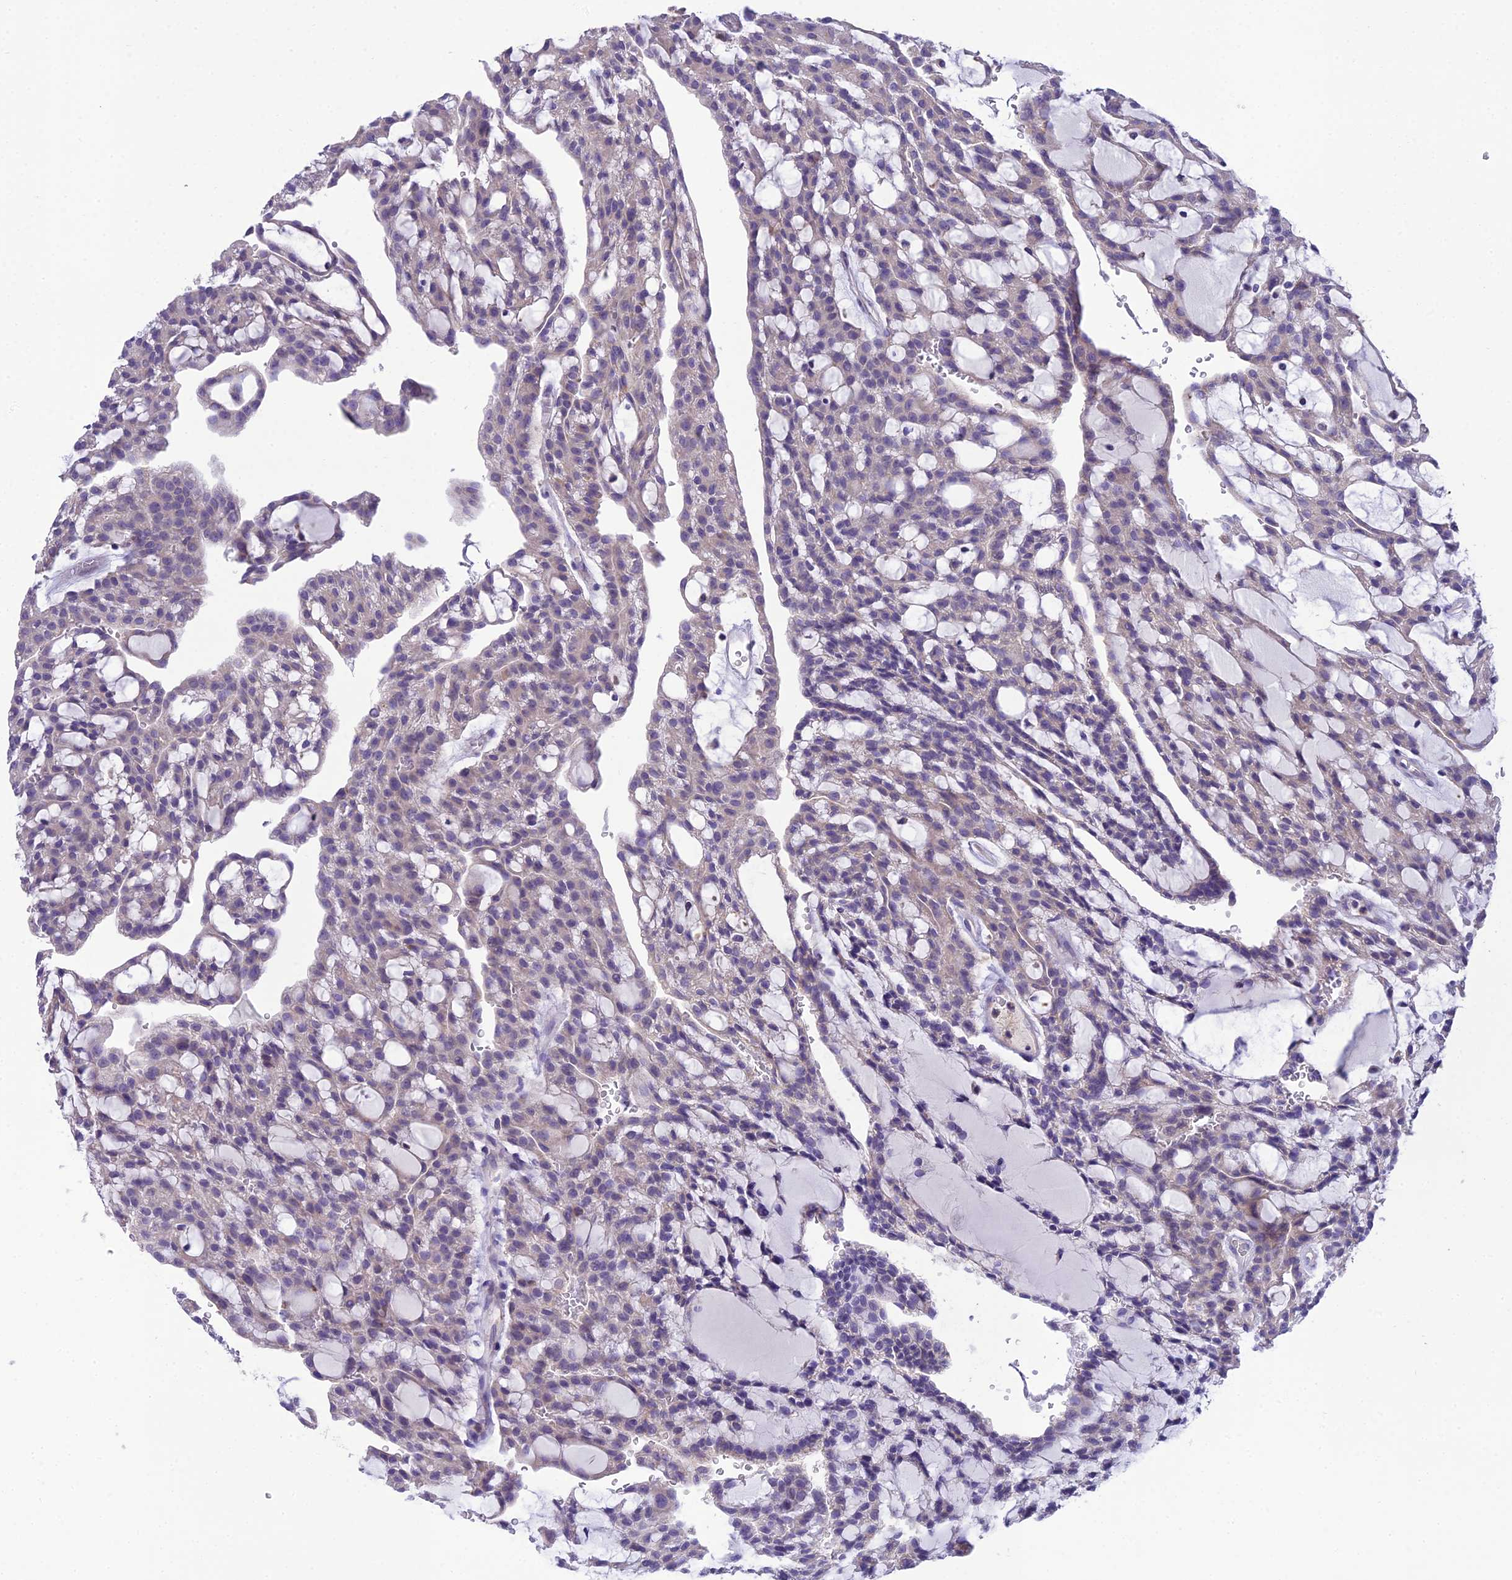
{"staining": {"intensity": "negative", "quantity": "none", "location": "none"}, "tissue": "renal cancer", "cell_type": "Tumor cells", "image_type": "cancer", "snomed": [{"axis": "morphology", "description": "Adenocarcinoma, NOS"}, {"axis": "topography", "description": "Kidney"}], "caption": "A micrograph of renal cancer (adenocarcinoma) stained for a protein displays no brown staining in tumor cells. (DAB immunohistochemistry (IHC), high magnification).", "gene": "MIIP", "patient": {"sex": "male", "age": 63}}